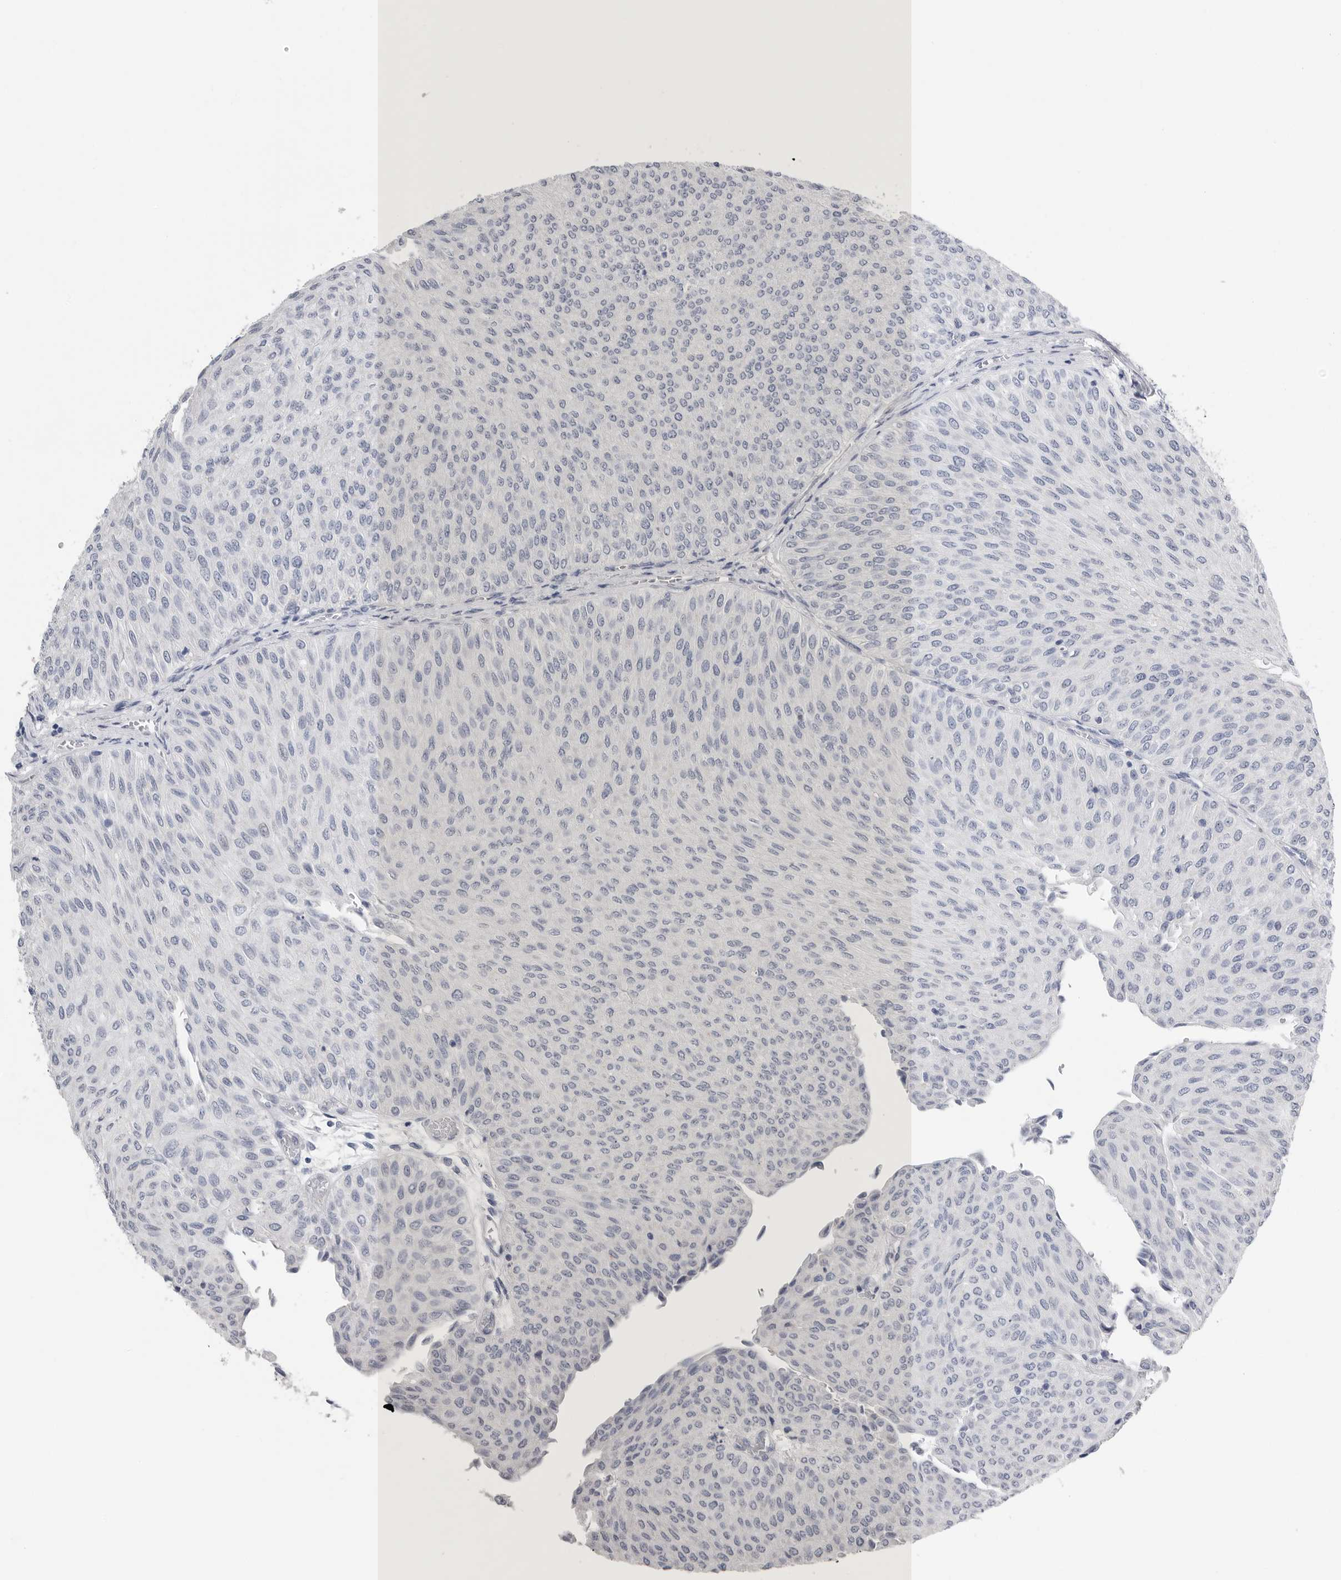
{"staining": {"intensity": "negative", "quantity": "none", "location": "none"}, "tissue": "urothelial cancer", "cell_type": "Tumor cells", "image_type": "cancer", "snomed": [{"axis": "morphology", "description": "Urothelial carcinoma, Low grade"}, {"axis": "topography", "description": "Urinary bladder"}], "caption": "Tumor cells show no significant staining in urothelial carcinoma (low-grade). (DAB IHC, high magnification).", "gene": "TIMP1", "patient": {"sex": "male", "age": 78}}